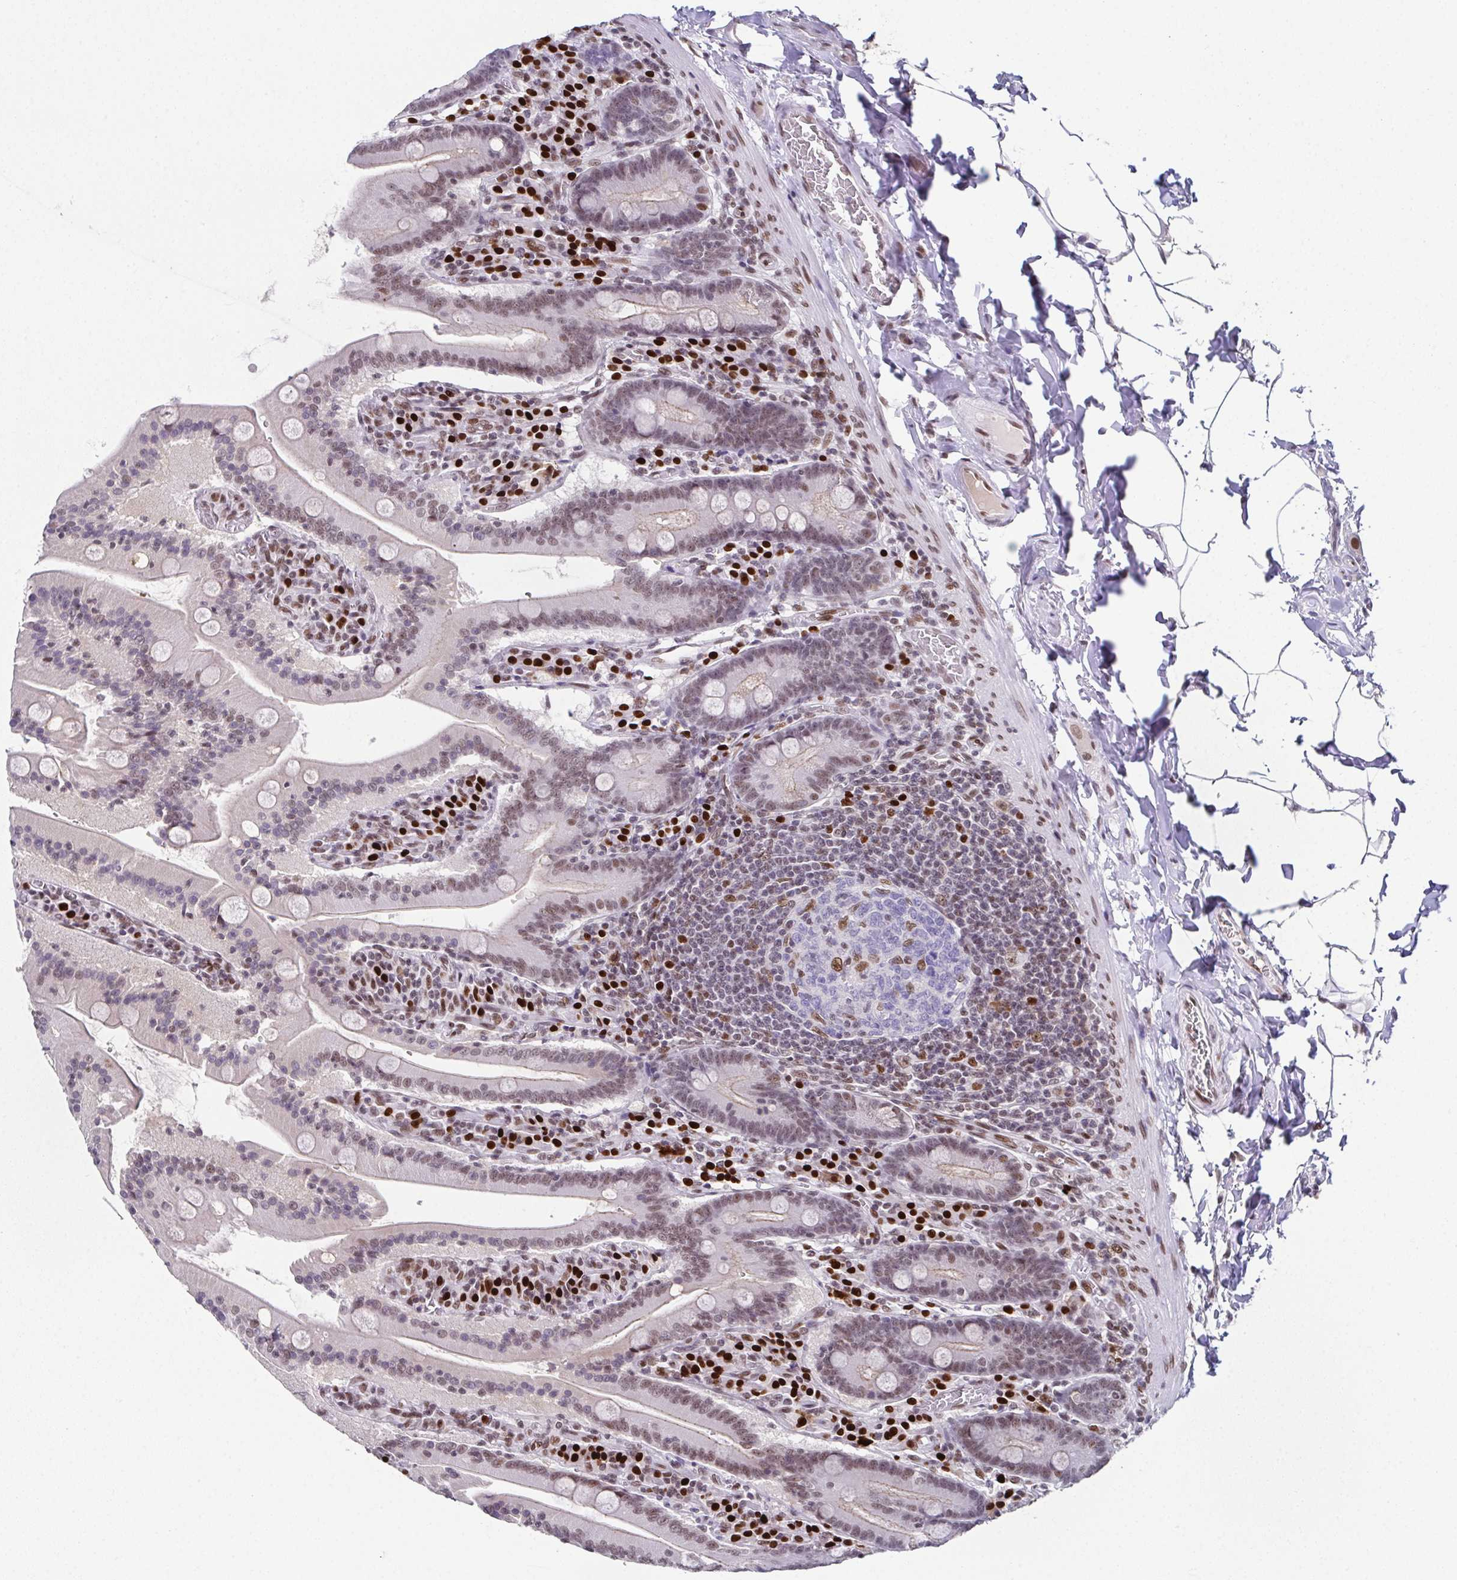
{"staining": {"intensity": "moderate", "quantity": ">75%", "location": "nuclear"}, "tissue": "small intestine", "cell_type": "Glandular cells", "image_type": "normal", "snomed": [{"axis": "morphology", "description": "Normal tissue, NOS"}, {"axis": "topography", "description": "Small intestine"}], "caption": "This image shows benign small intestine stained with immunohistochemistry to label a protein in brown. The nuclear of glandular cells show moderate positivity for the protein. Nuclei are counter-stained blue.", "gene": "RB1", "patient": {"sex": "male", "age": 37}}